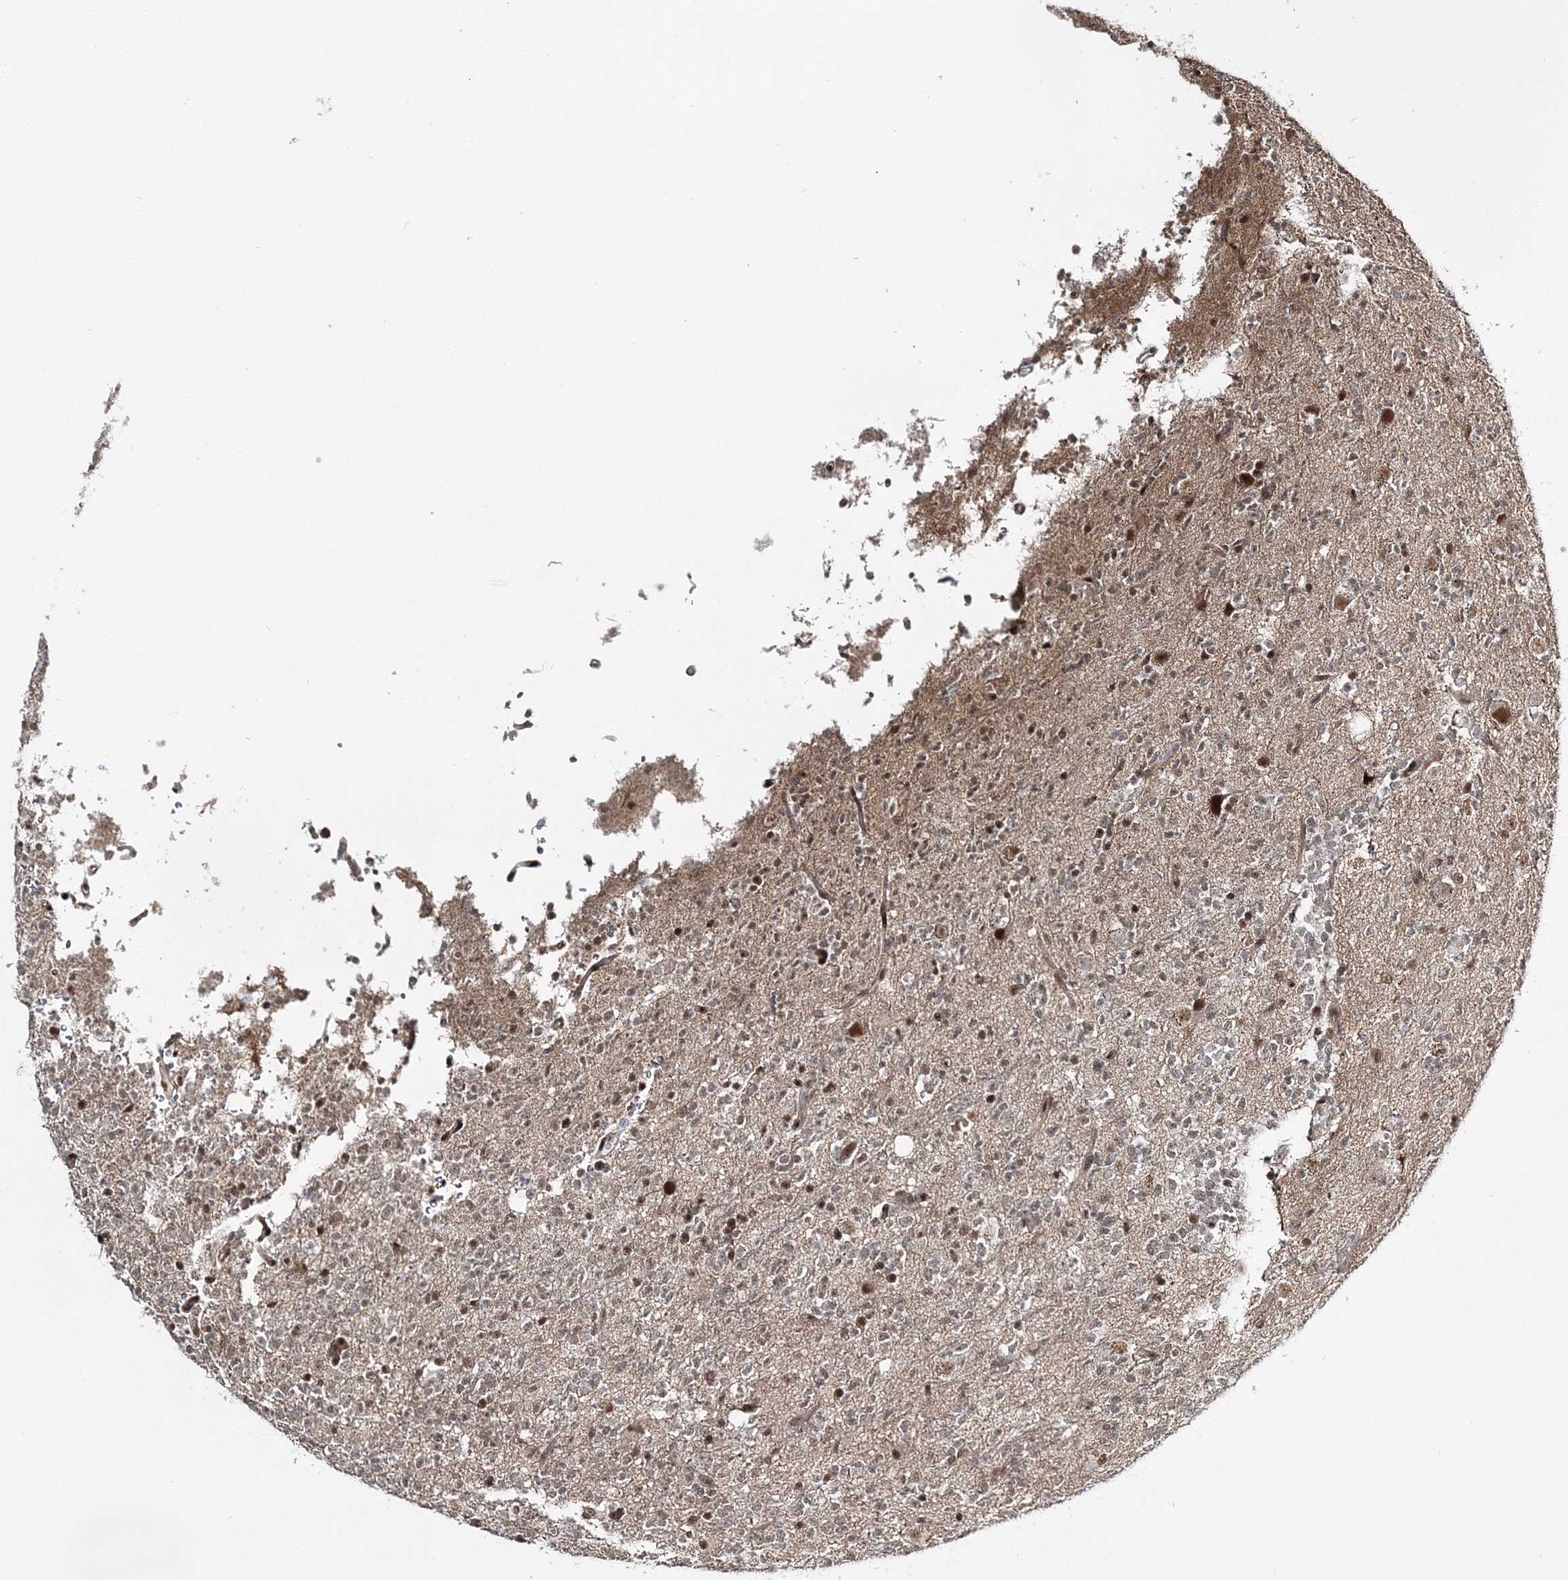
{"staining": {"intensity": "moderate", "quantity": ">75%", "location": "nuclear"}, "tissue": "glioma", "cell_type": "Tumor cells", "image_type": "cancer", "snomed": [{"axis": "morphology", "description": "Glioma, malignant, High grade"}, {"axis": "topography", "description": "Brain"}], "caption": "DAB (3,3'-diaminobenzidine) immunohistochemical staining of human glioma displays moderate nuclear protein expression in approximately >75% of tumor cells.", "gene": "QRICH1", "patient": {"sex": "female", "age": 62}}